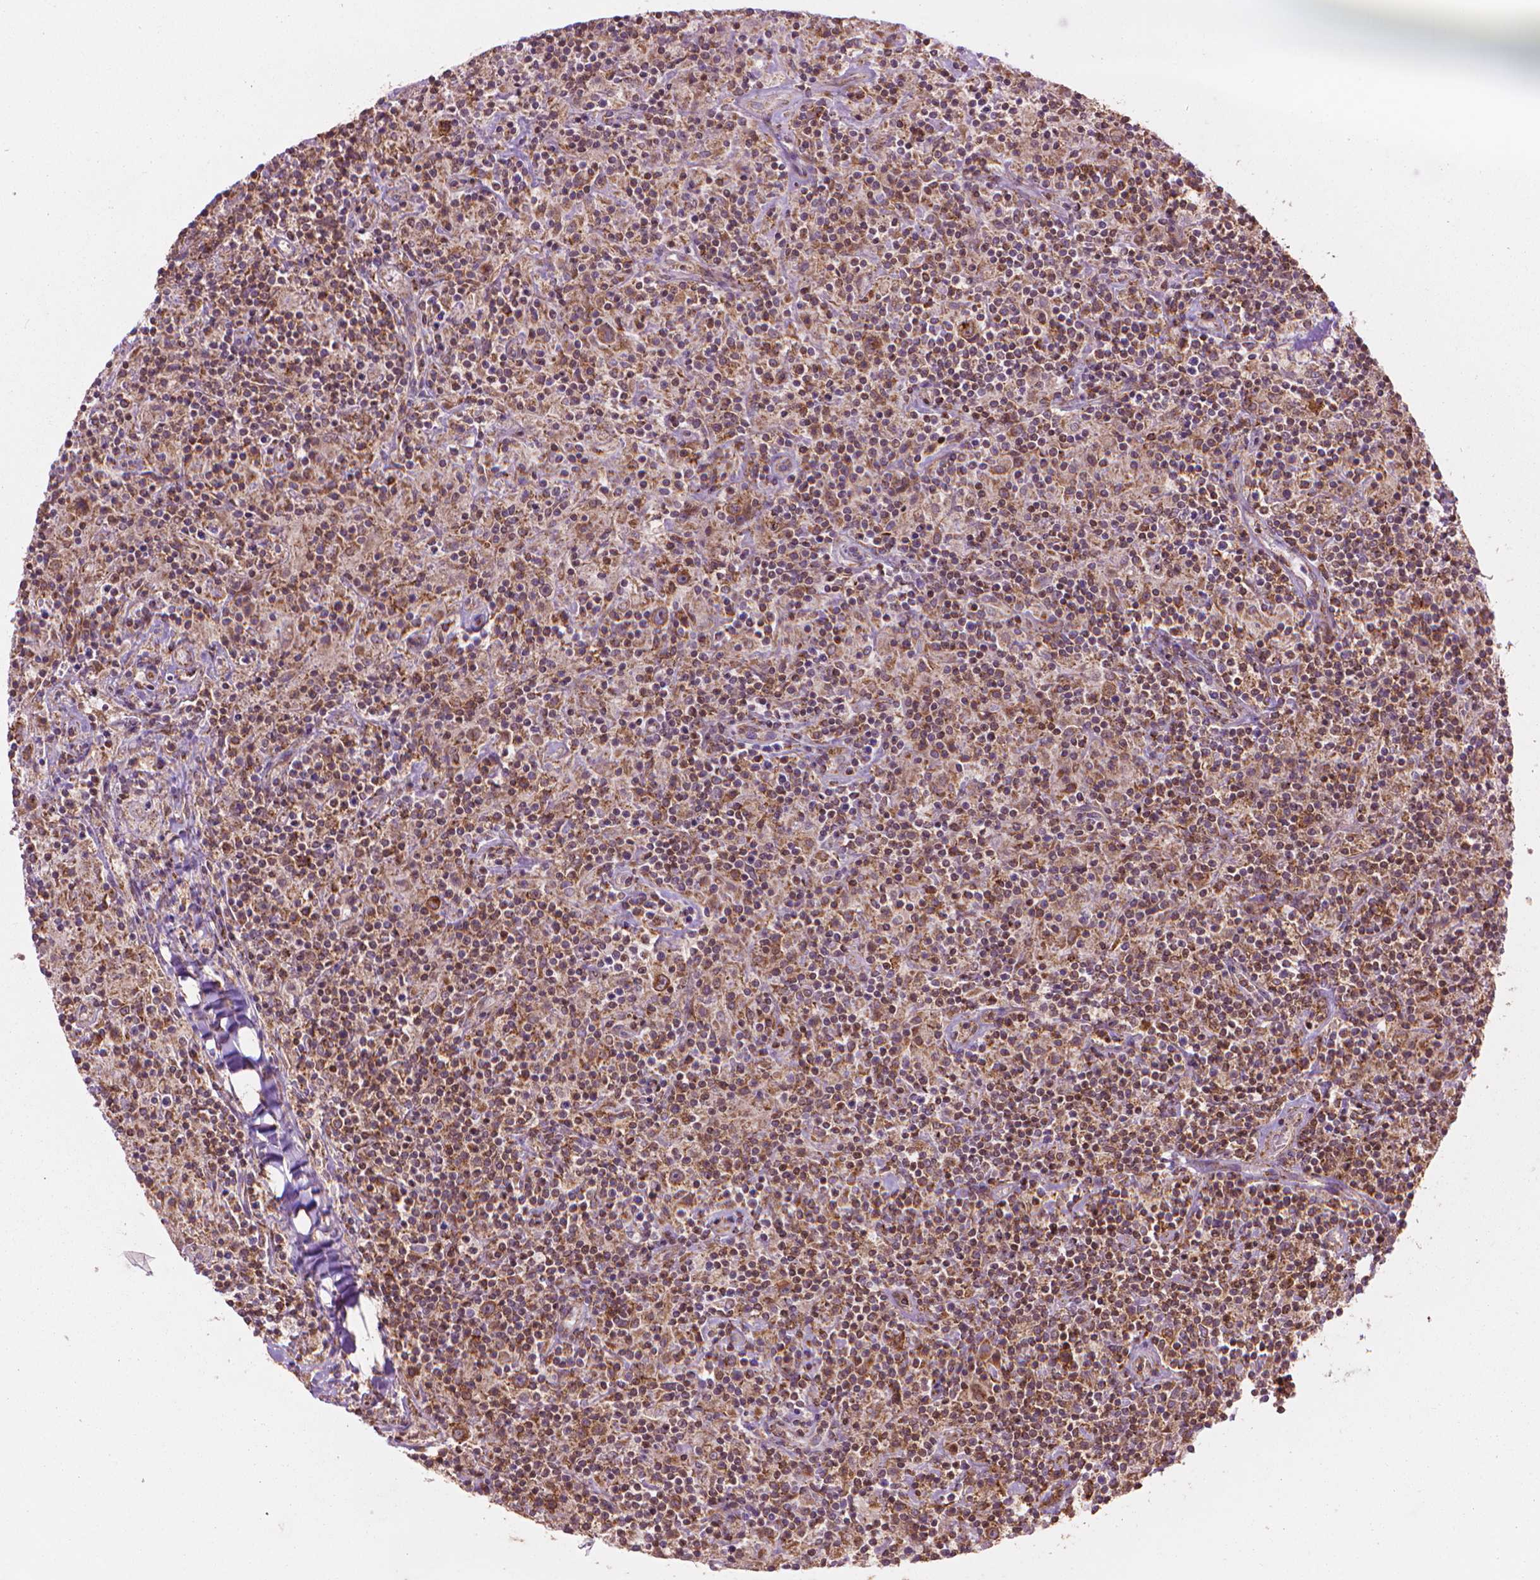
{"staining": {"intensity": "moderate", "quantity": ">75%", "location": "cytoplasmic/membranous"}, "tissue": "lymphoma", "cell_type": "Tumor cells", "image_type": "cancer", "snomed": [{"axis": "morphology", "description": "Hodgkin's disease, NOS"}, {"axis": "topography", "description": "Lymph node"}], "caption": "DAB immunohistochemical staining of human lymphoma displays moderate cytoplasmic/membranous protein expression in approximately >75% of tumor cells.", "gene": "VARS2", "patient": {"sex": "male", "age": 70}}